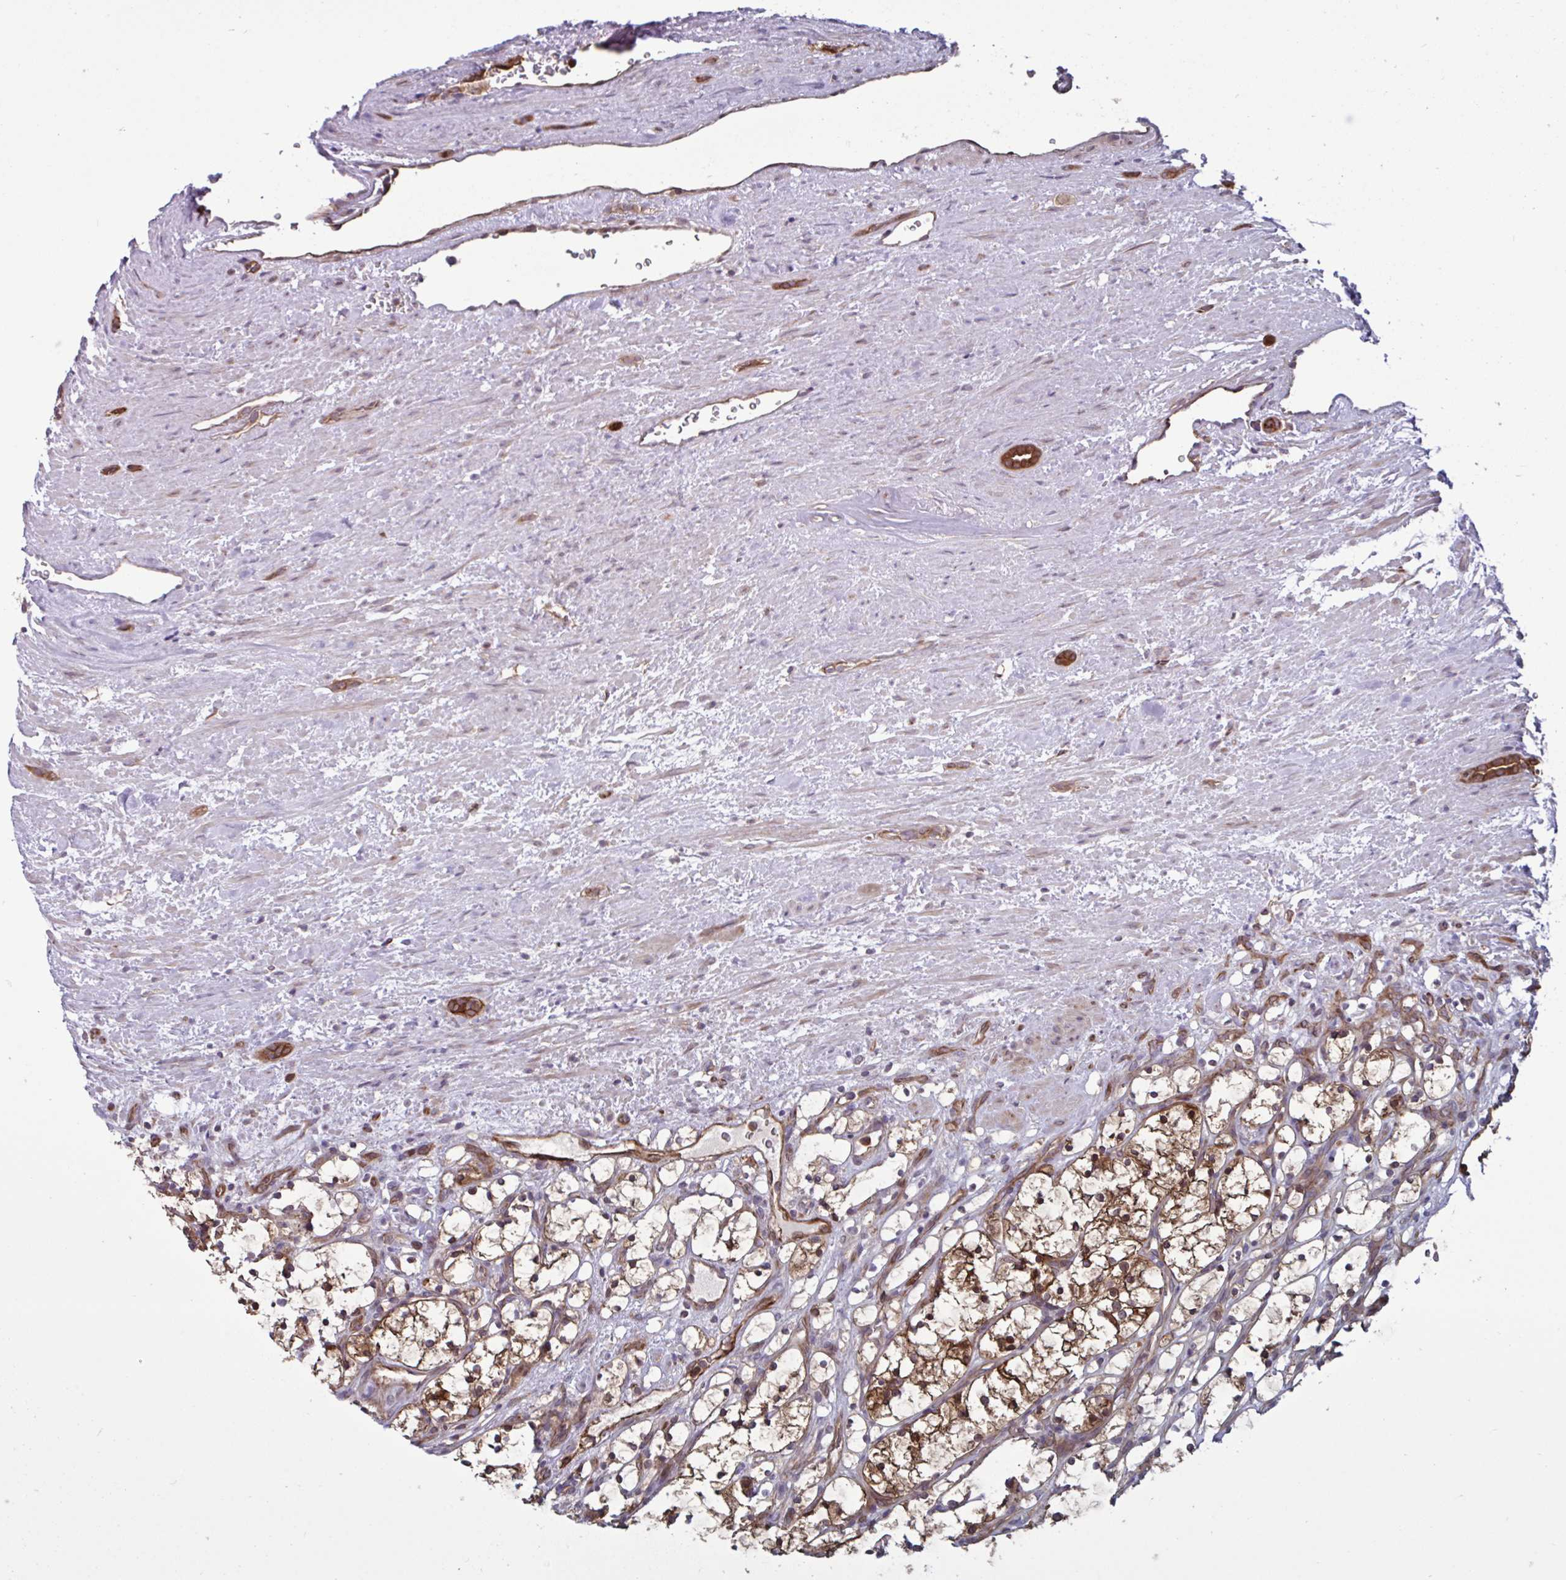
{"staining": {"intensity": "moderate", "quantity": ">75%", "location": "cytoplasmic/membranous,nuclear"}, "tissue": "renal cancer", "cell_type": "Tumor cells", "image_type": "cancer", "snomed": [{"axis": "morphology", "description": "Adenocarcinoma, NOS"}, {"axis": "topography", "description": "Kidney"}], "caption": "Renal adenocarcinoma stained for a protein shows moderate cytoplasmic/membranous and nuclear positivity in tumor cells.", "gene": "GLTP", "patient": {"sex": "female", "age": 69}}